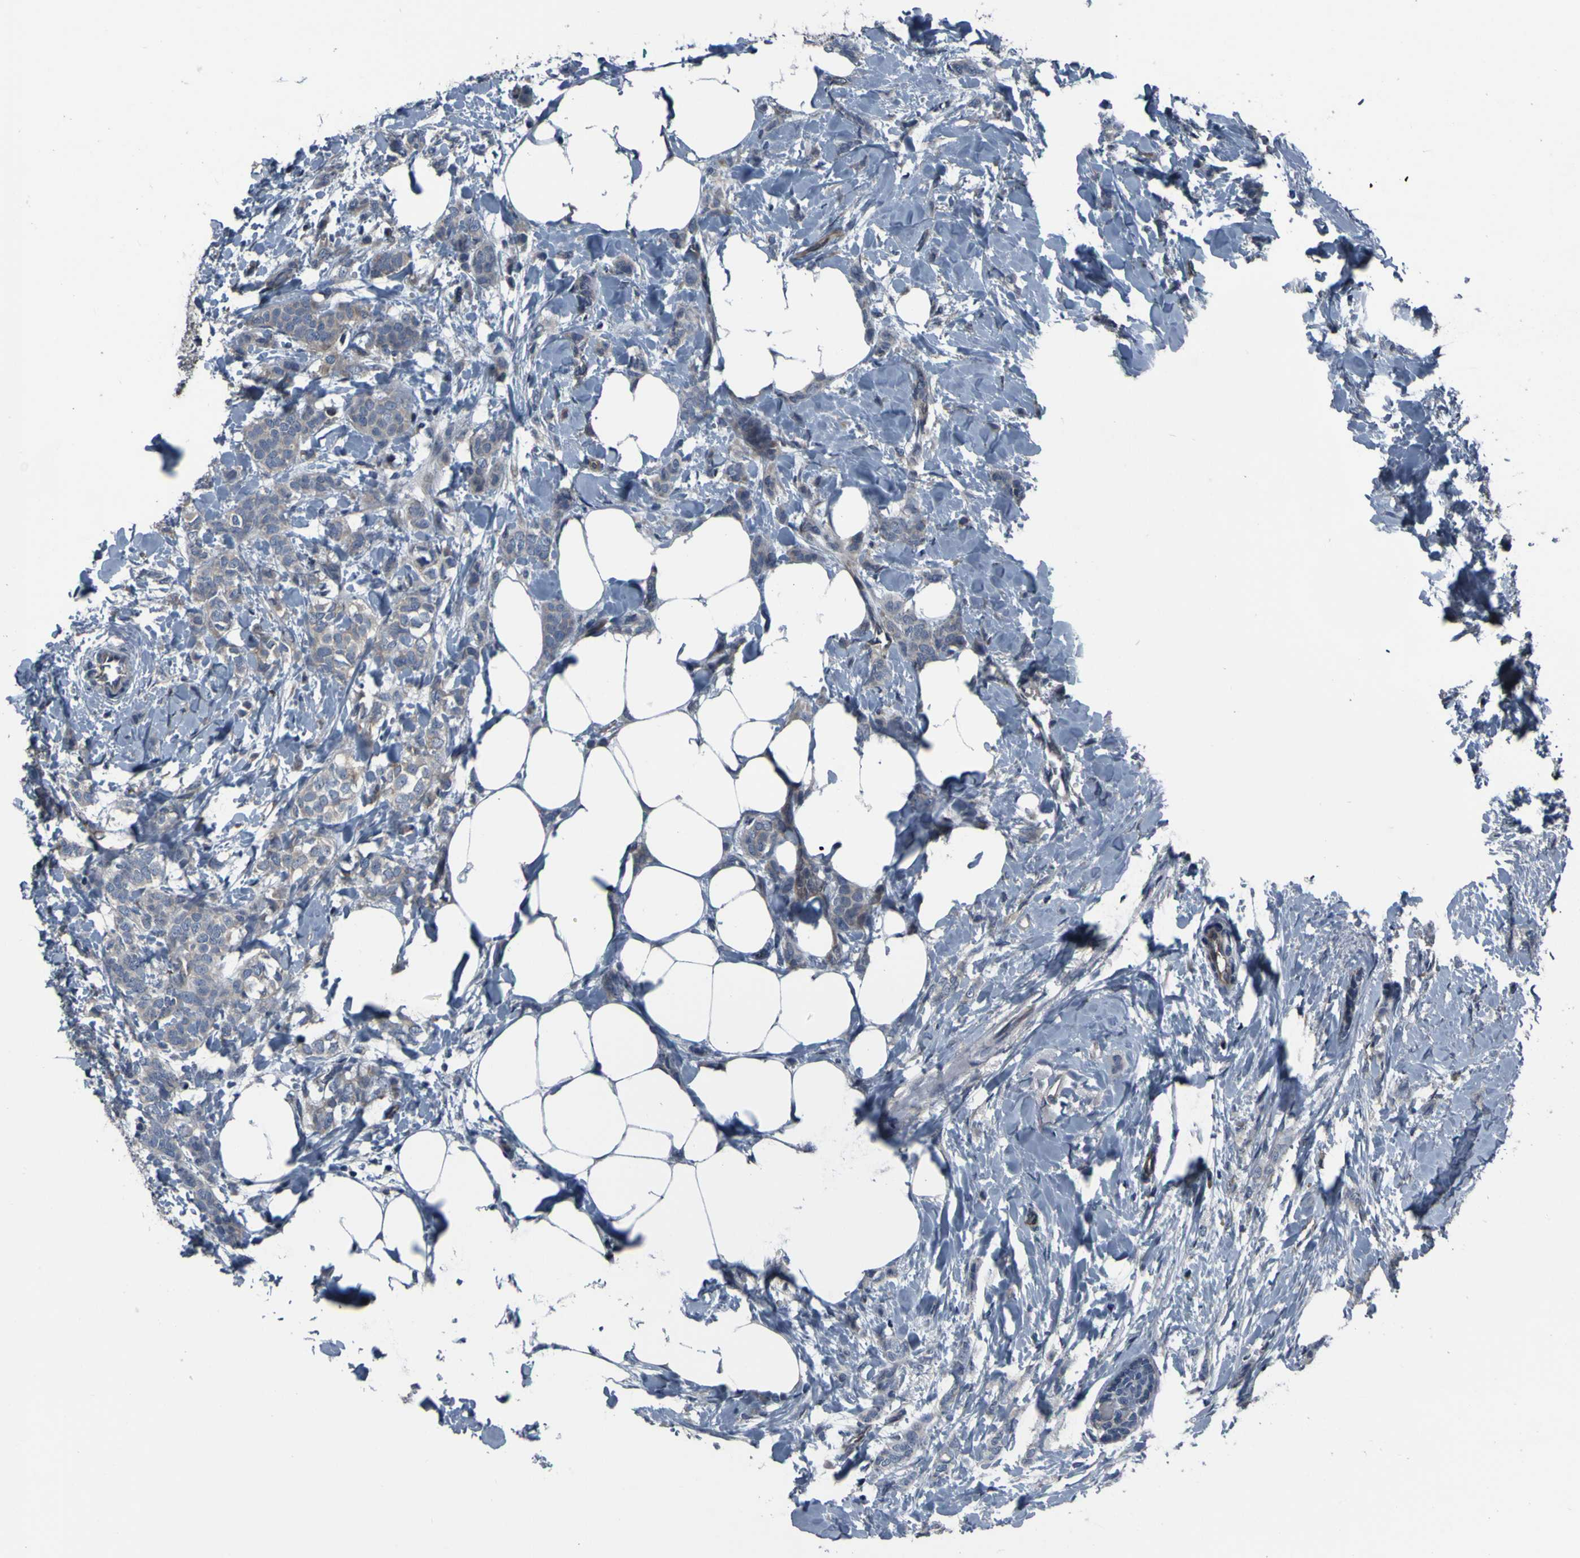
{"staining": {"intensity": "weak", "quantity": ">75%", "location": "cytoplasmic/membranous"}, "tissue": "breast cancer", "cell_type": "Tumor cells", "image_type": "cancer", "snomed": [{"axis": "morphology", "description": "Lobular carcinoma, in situ"}, {"axis": "morphology", "description": "Lobular carcinoma"}, {"axis": "topography", "description": "Breast"}], "caption": "Immunohistochemistry (IHC) micrograph of human breast lobular carcinoma stained for a protein (brown), which reveals low levels of weak cytoplasmic/membranous staining in about >75% of tumor cells.", "gene": "GRAMD1A", "patient": {"sex": "female", "age": 41}}